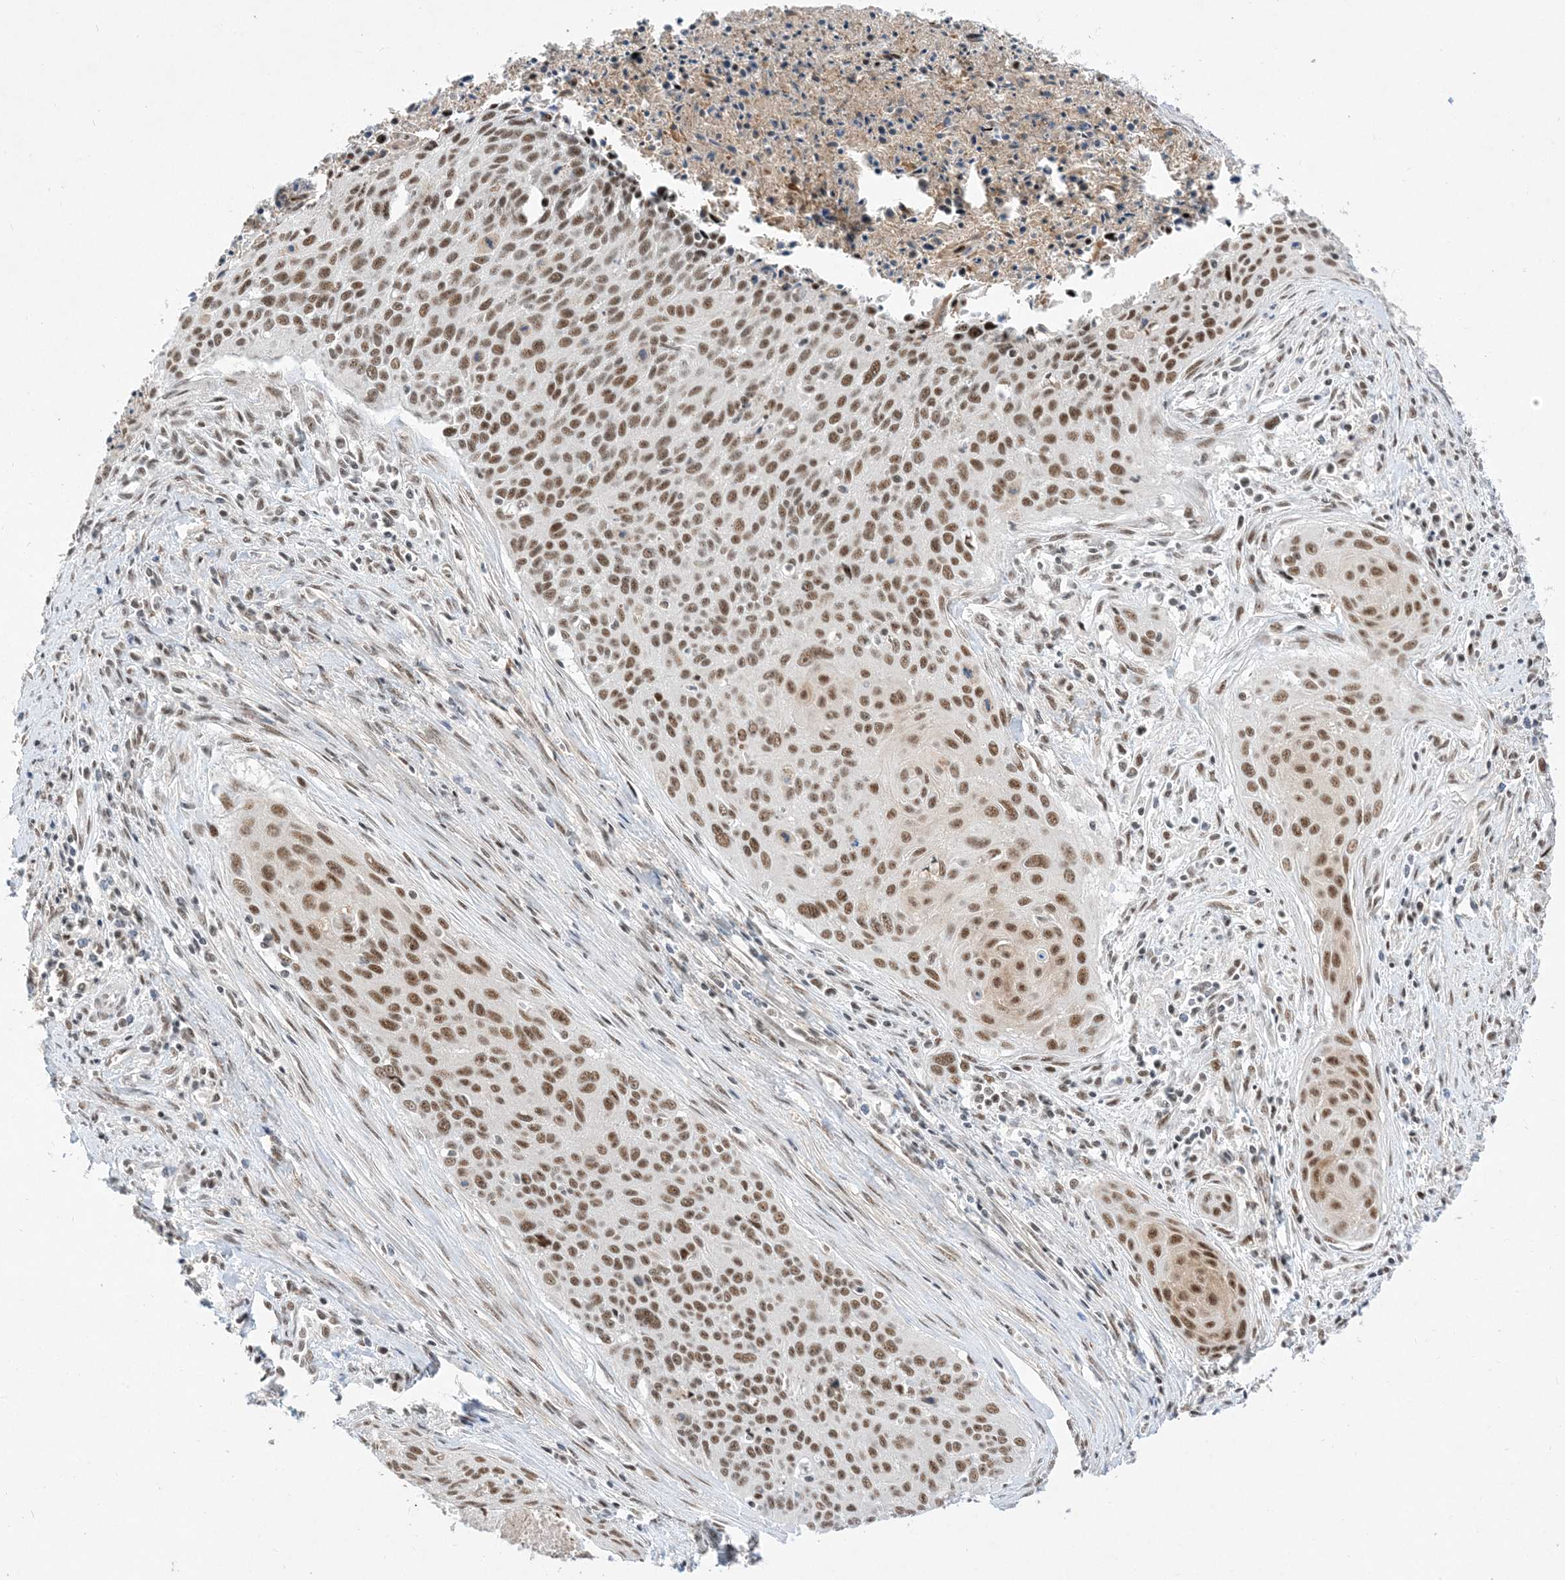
{"staining": {"intensity": "moderate", "quantity": ">75%", "location": "nuclear"}, "tissue": "cervical cancer", "cell_type": "Tumor cells", "image_type": "cancer", "snomed": [{"axis": "morphology", "description": "Squamous cell carcinoma, NOS"}, {"axis": "topography", "description": "Cervix"}], "caption": "Immunohistochemistry (IHC) staining of cervical squamous cell carcinoma, which displays medium levels of moderate nuclear staining in approximately >75% of tumor cells indicating moderate nuclear protein staining. The staining was performed using DAB (brown) for protein detection and nuclei were counterstained in hematoxylin (blue).", "gene": "SF3A3", "patient": {"sex": "female", "age": 55}}